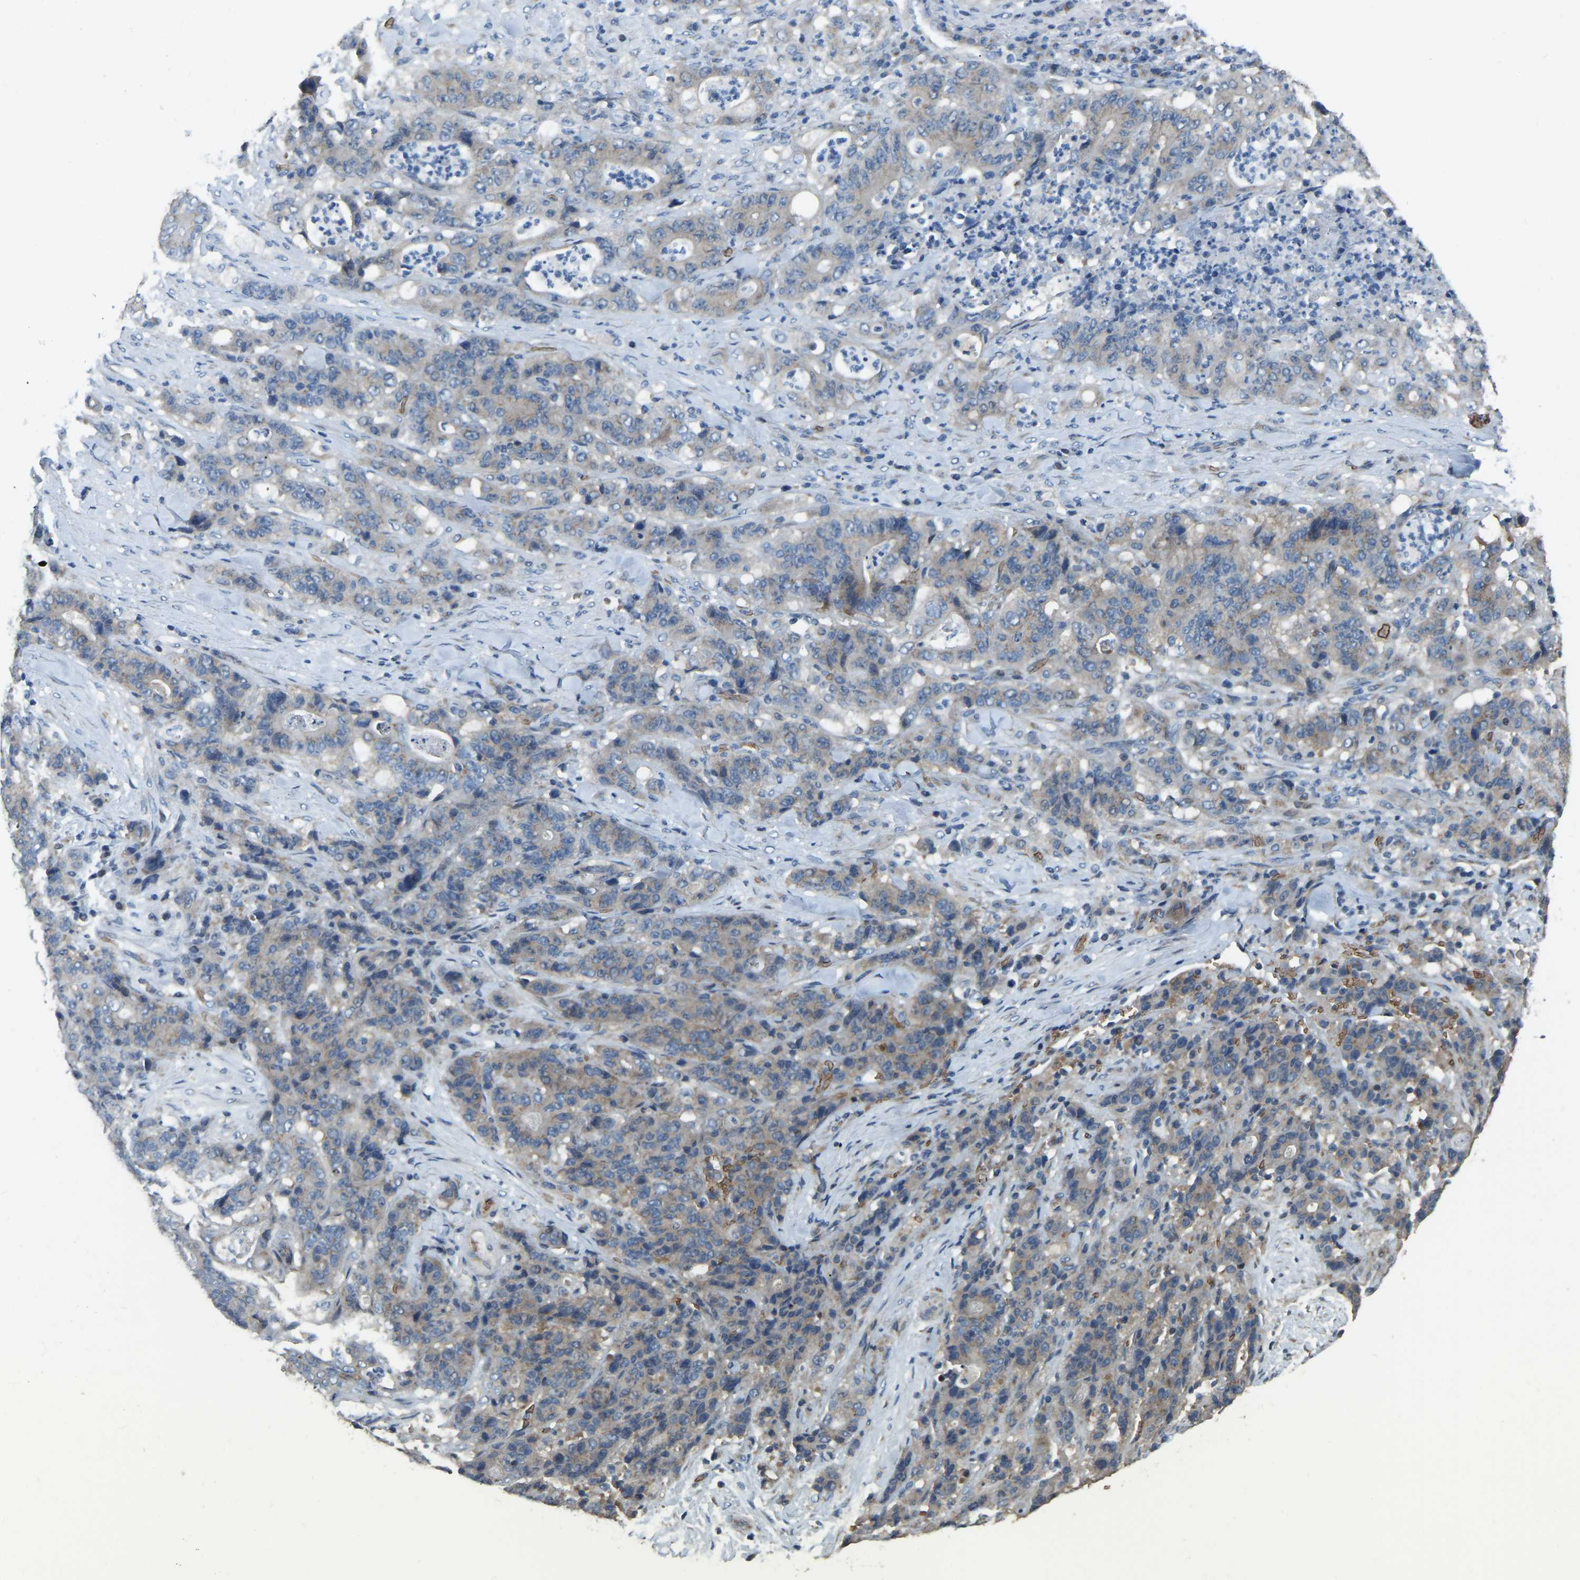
{"staining": {"intensity": "moderate", "quantity": ">75%", "location": "cytoplasmic/membranous"}, "tissue": "stomach cancer", "cell_type": "Tumor cells", "image_type": "cancer", "snomed": [{"axis": "morphology", "description": "Adenocarcinoma, NOS"}, {"axis": "topography", "description": "Stomach"}], "caption": "Brown immunohistochemical staining in stomach adenocarcinoma shows moderate cytoplasmic/membranous positivity in about >75% of tumor cells.", "gene": "CFAP298", "patient": {"sex": "female", "age": 73}}